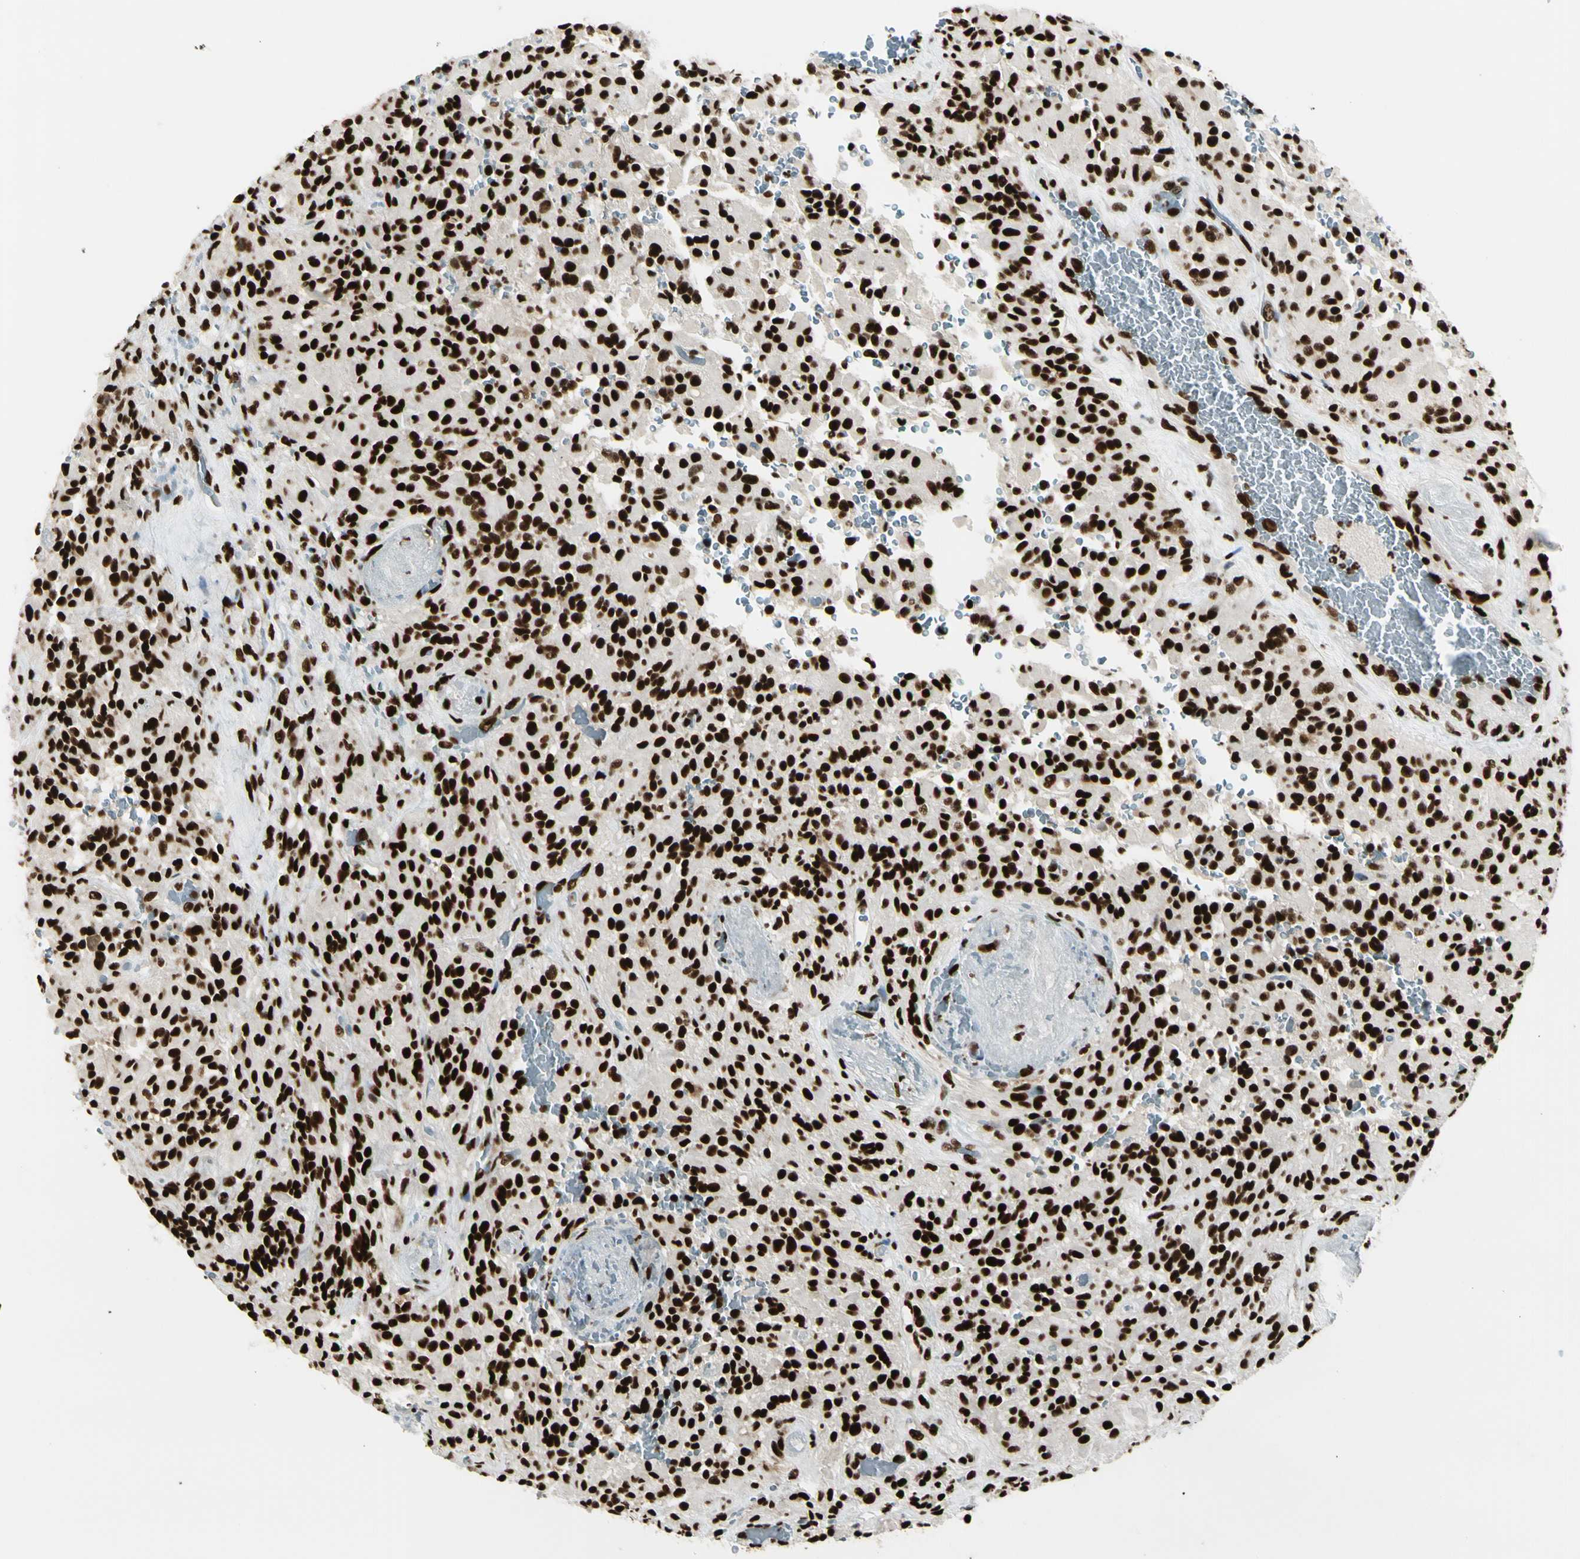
{"staining": {"intensity": "strong", "quantity": ">75%", "location": "nuclear"}, "tissue": "glioma", "cell_type": "Tumor cells", "image_type": "cancer", "snomed": [{"axis": "morphology", "description": "Glioma, malignant, High grade"}, {"axis": "topography", "description": "Brain"}], "caption": "Tumor cells display high levels of strong nuclear positivity in about >75% of cells in glioma. The staining is performed using DAB brown chromogen to label protein expression. The nuclei are counter-stained blue using hematoxylin.", "gene": "CCAR1", "patient": {"sex": "male", "age": 71}}